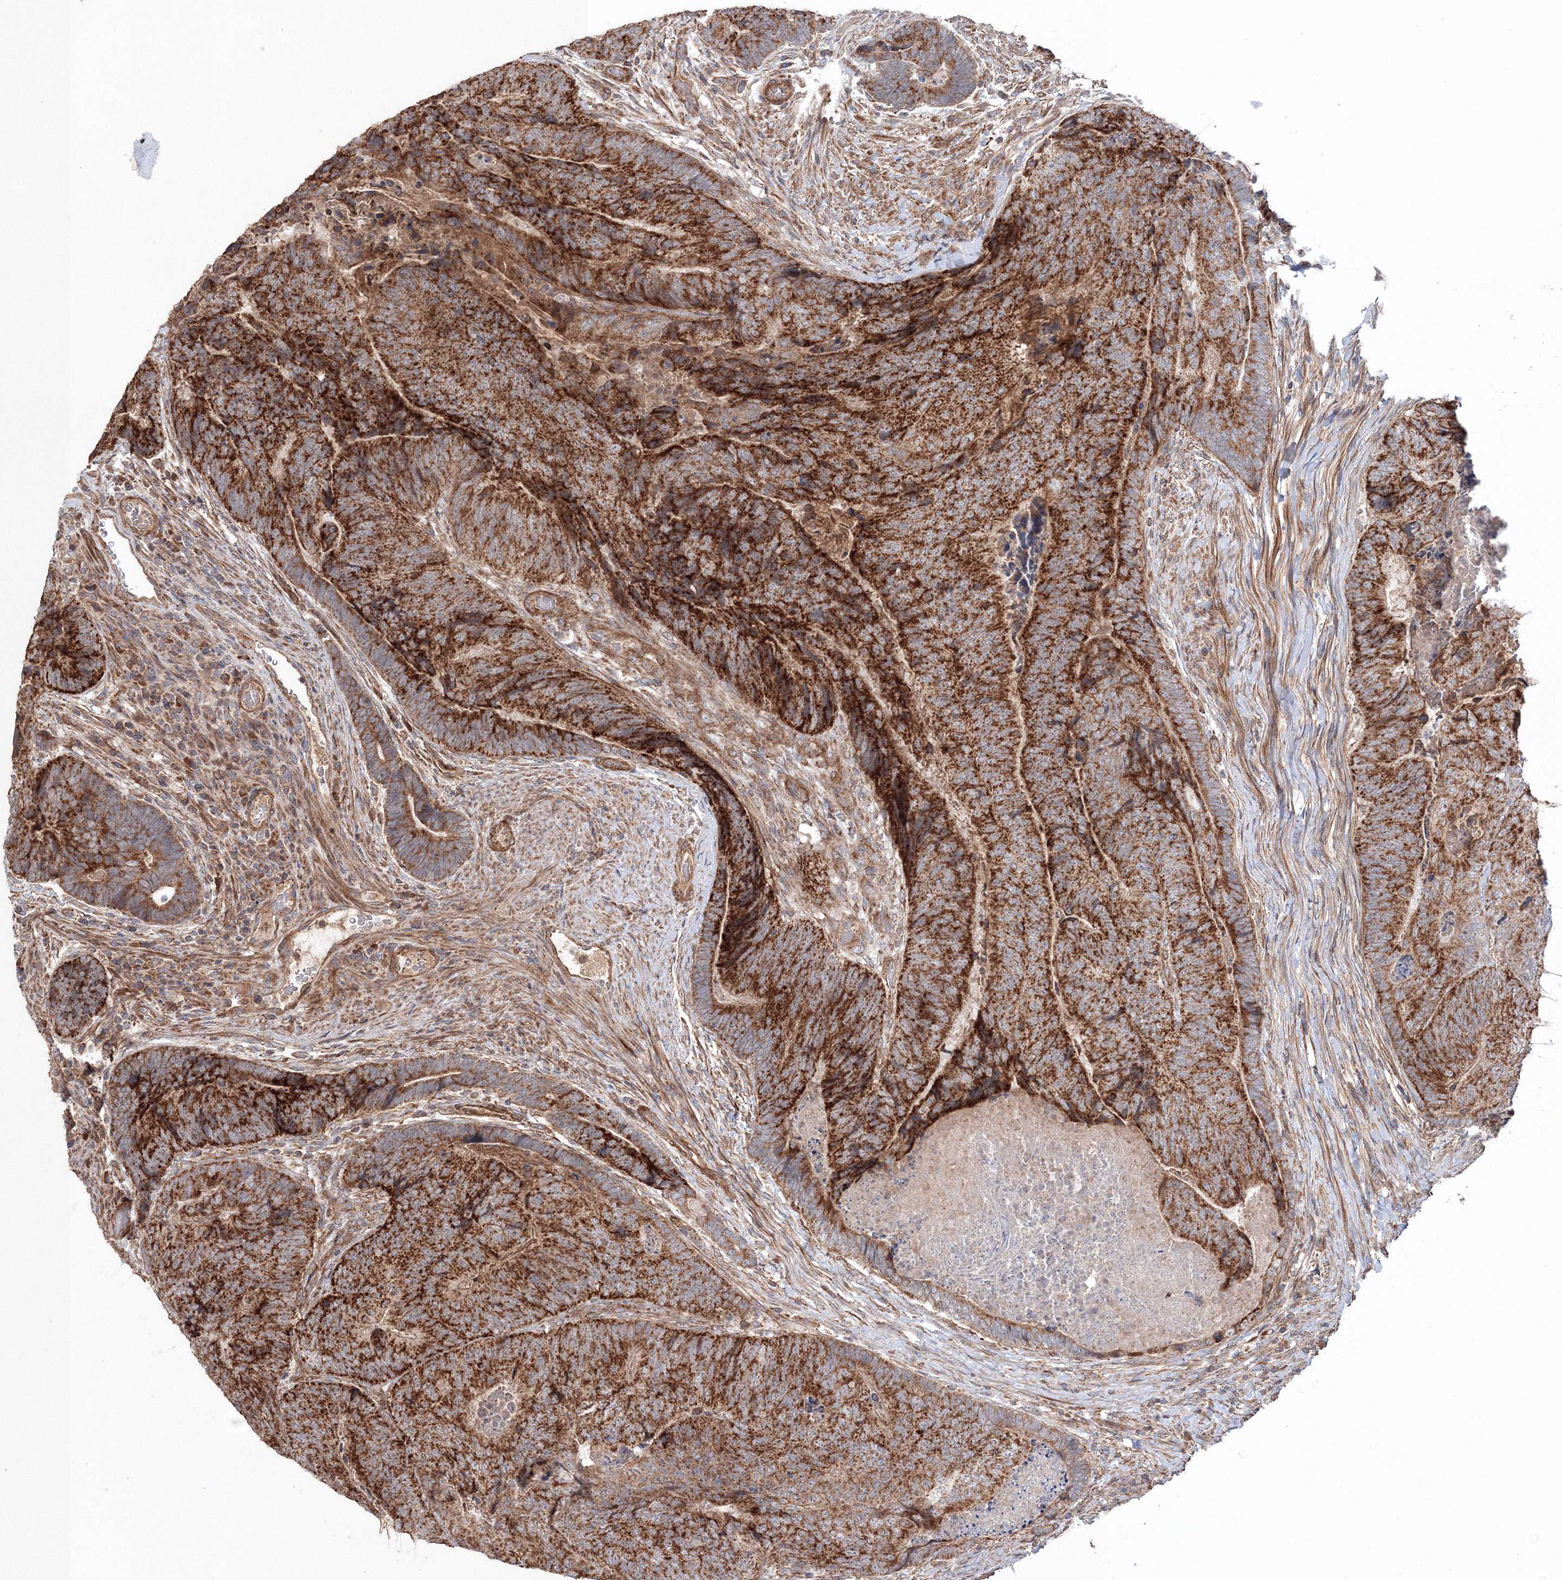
{"staining": {"intensity": "moderate", "quantity": ">75%", "location": "cytoplasmic/membranous"}, "tissue": "colorectal cancer", "cell_type": "Tumor cells", "image_type": "cancer", "snomed": [{"axis": "morphology", "description": "Adenocarcinoma, NOS"}, {"axis": "topography", "description": "Colon"}], "caption": "Human adenocarcinoma (colorectal) stained with a brown dye displays moderate cytoplasmic/membranous positive expression in approximately >75% of tumor cells.", "gene": "NOA1", "patient": {"sex": "female", "age": 67}}